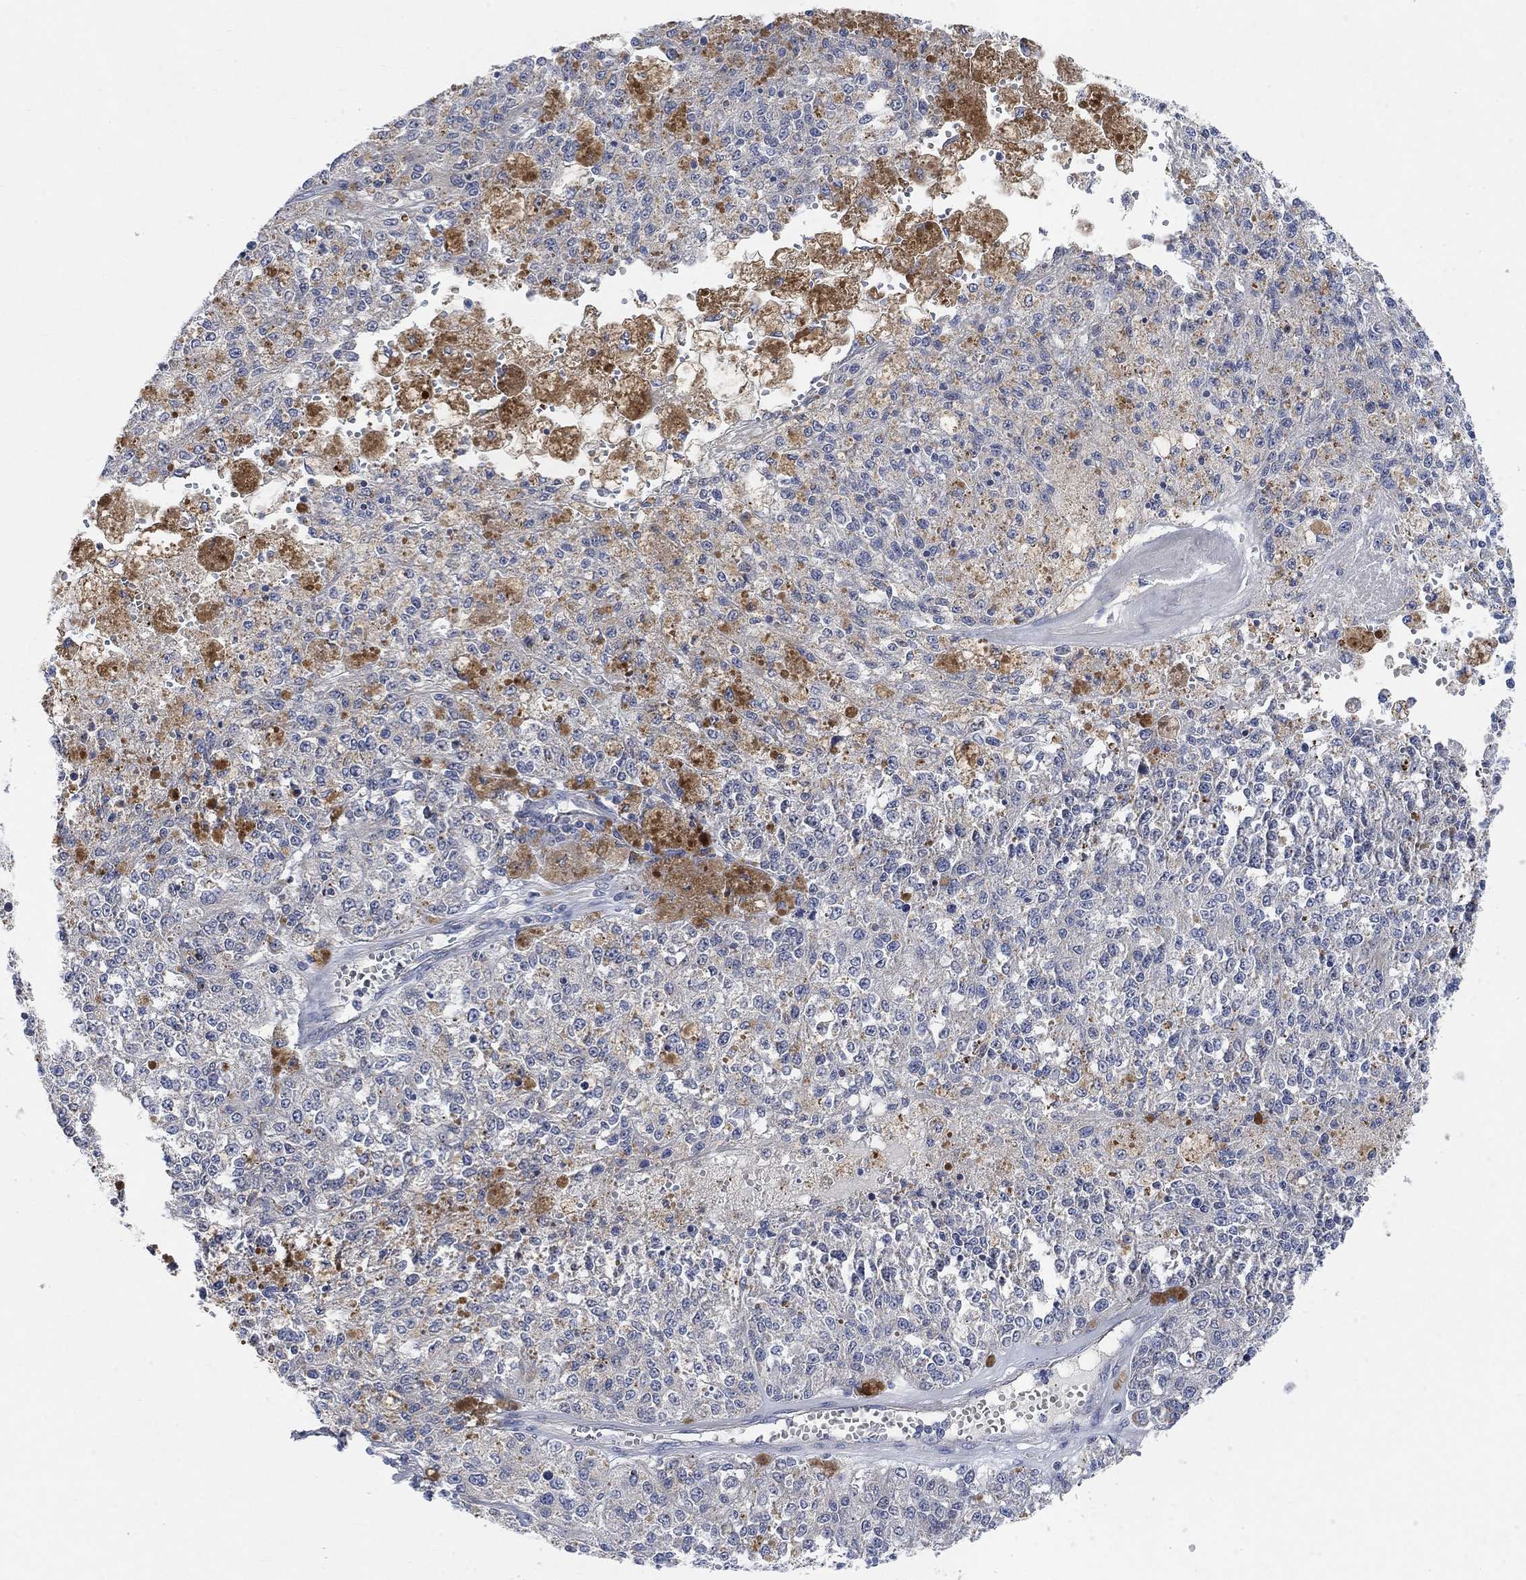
{"staining": {"intensity": "negative", "quantity": "none", "location": "none"}, "tissue": "melanoma", "cell_type": "Tumor cells", "image_type": "cancer", "snomed": [{"axis": "morphology", "description": "Malignant melanoma, Metastatic site"}, {"axis": "topography", "description": "Lymph node"}], "caption": "Immunohistochemistry histopathology image of human melanoma stained for a protein (brown), which exhibits no staining in tumor cells.", "gene": "HCRTR1", "patient": {"sex": "female", "age": 64}}